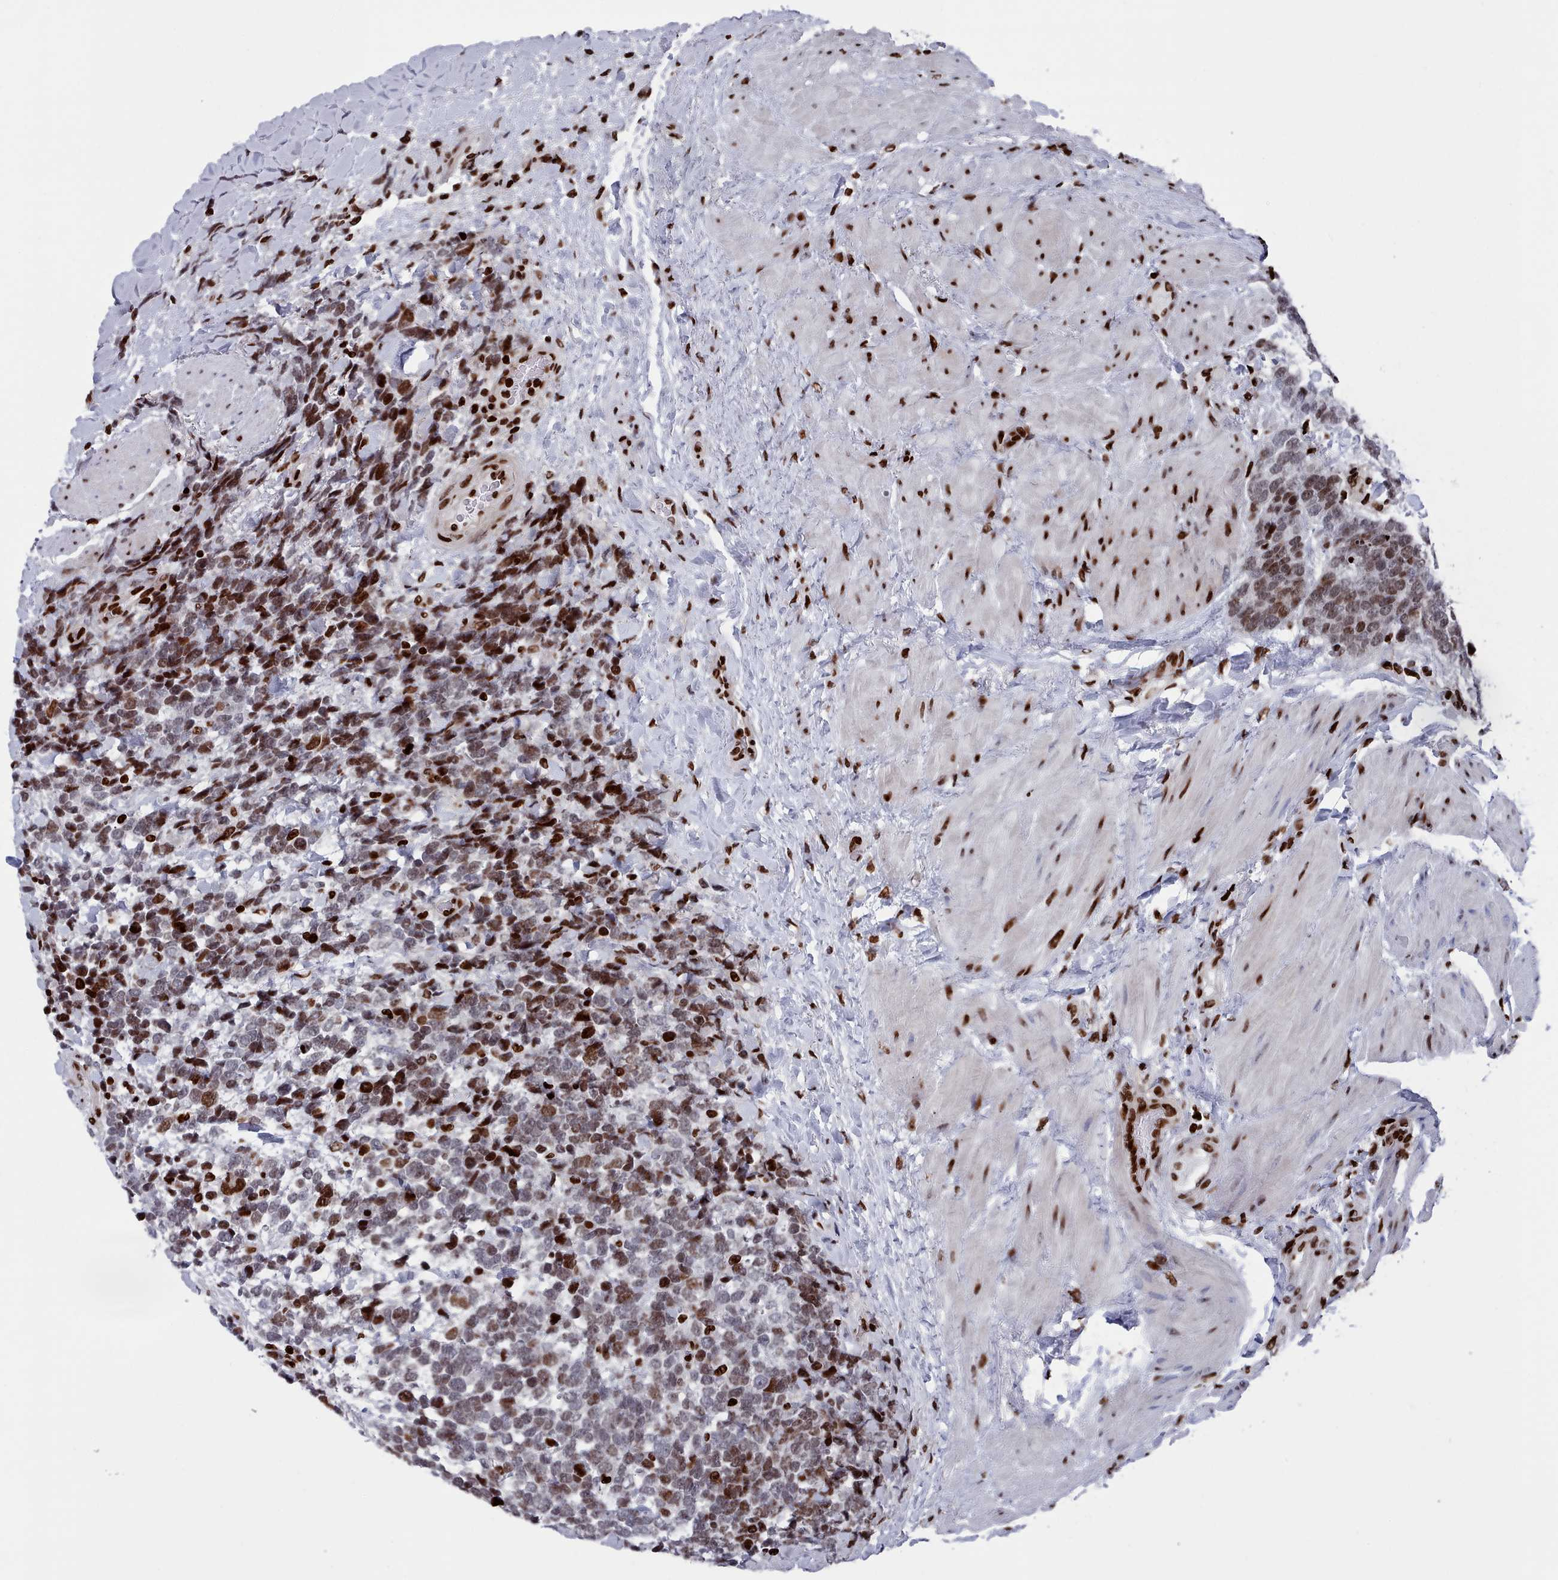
{"staining": {"intensity": "strong", "quantity": "25%-75%", "location": "nuclear"}, "tissue": "urothelial cancer", "cell_type": "Tumor cells", "image_type": "cancer", "snomed": [{"axis": "morphology", "description": "Urothelial carcinoma, High grade"}, {"axis": "topography", "description": "Urinary bladder"}], "caption": "This is a photomicrograph of IHC staining of urothelial carcinoma (high-grade), which shows strong expression in the nuclear of tumor cells.", "gene": "PCDHB12", "patient": {"sex": "female", "age": 82}}